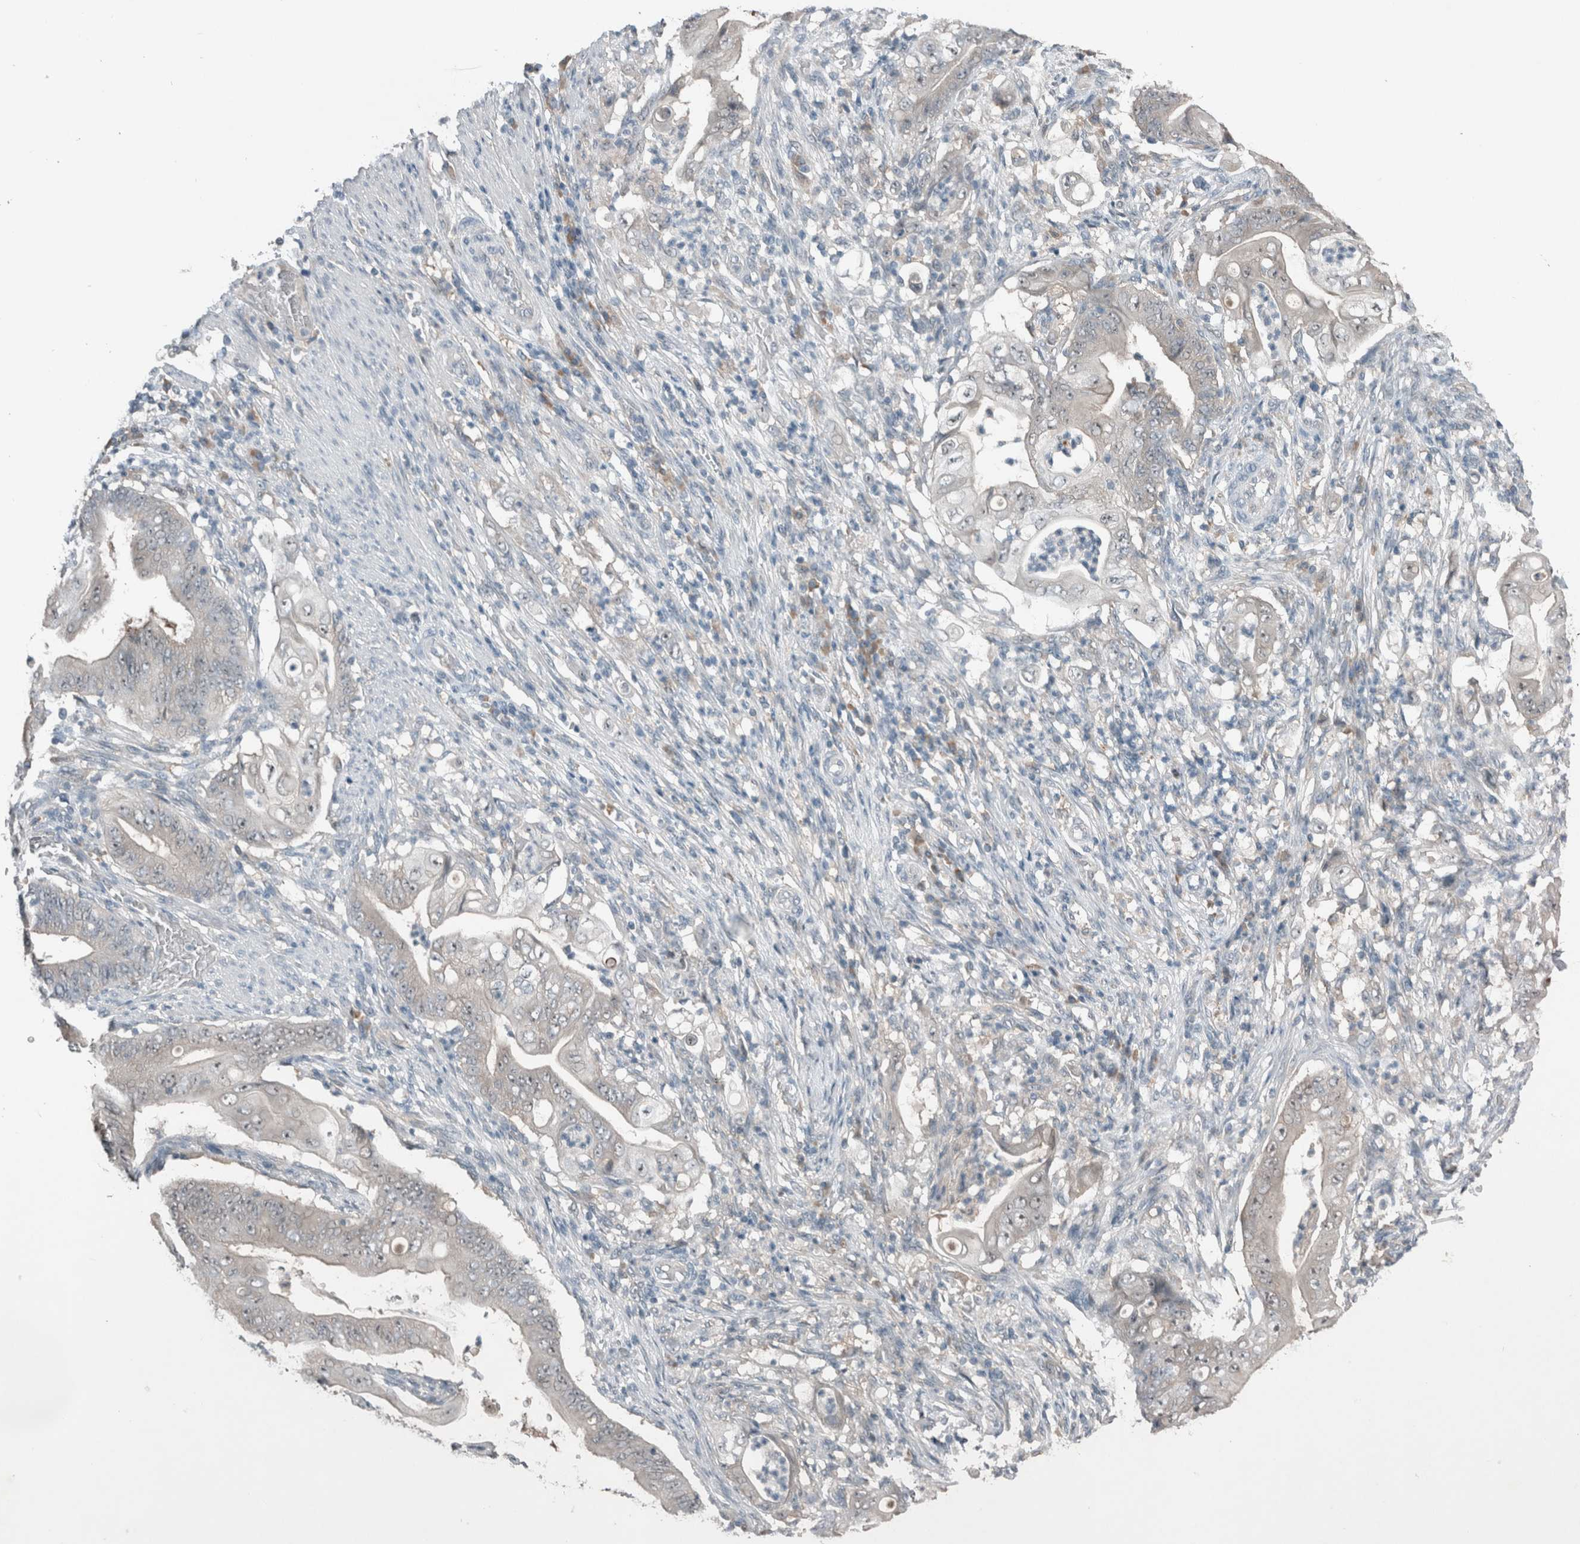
{"staining": {"intensity": "negative", "quantity": "none", "location": "none"}, "tissue": "stomach cancer", "cell_type": "Tumor cells", "image_type": "cancer", "snomed": [{"axis": "morphology", "description": "Adenocarcinoma, NOS"}, {"axis": "topography", "description": "Stomach"}], "caption": "Tumor cells show no significant protein expression in stomach cancer (adenocarcinoma). (DAB IHC, high magnification).", "gene": "RALGDS", "patient": {"sex": "female", "age": 73}}